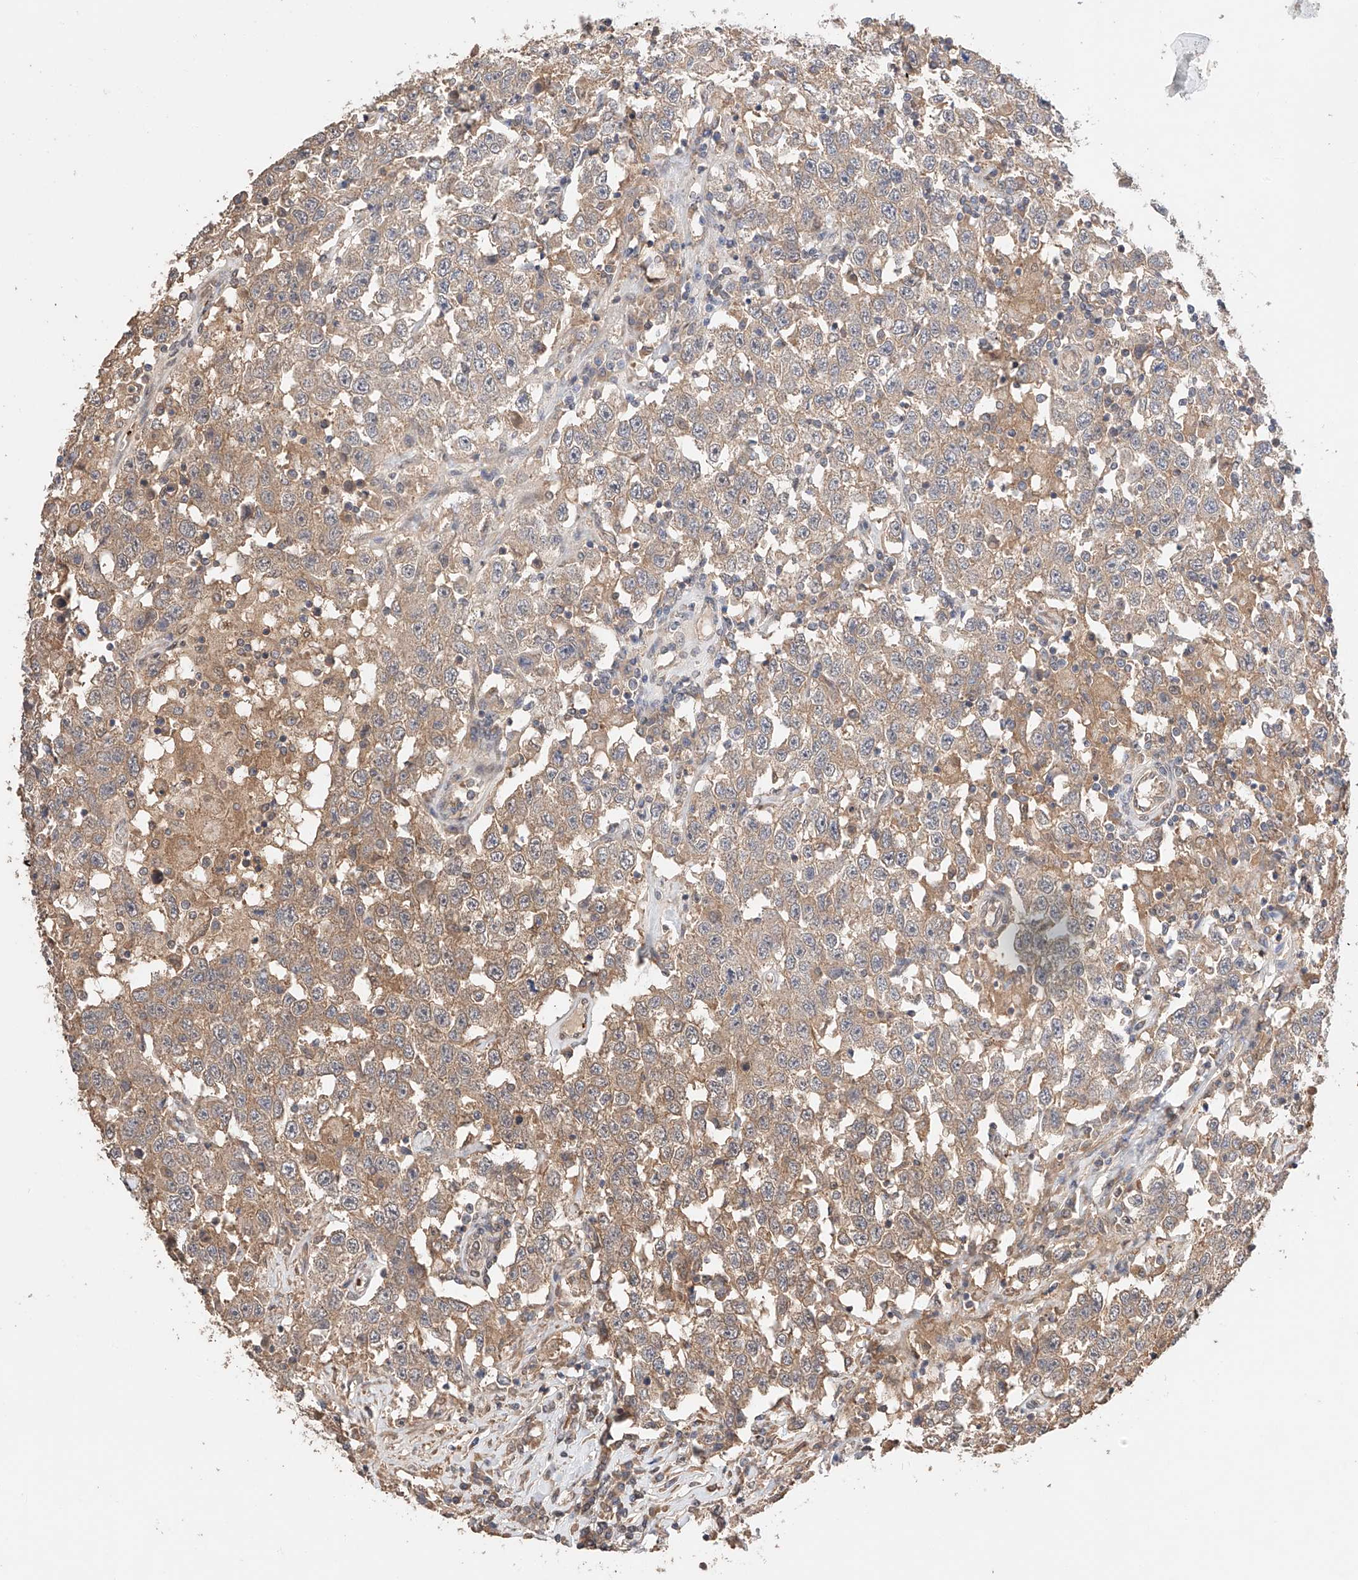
{"staining": {"intensity": "weak", "quantity": "25%-75%", "location": "cytoplasmic/membranous"}, "tissue": "testis cancer", "cell_type": "Tumor cells", "image_type": "cancer", "snomed": [{"axis": "morphology", "description": "Seminoma, NOS"}, {"axis": "topography", "description": "Testis"}], "caption": "Immunohistochemistry image of neoplastic tissue: seminoma (testis) stained using immunohistochemistry (IHC) displays low levels of weak protein expression localized specifically in the cytoplasmic/membranous of tumor cells, appearing as a cytoplasmic/membranous brown color.", "gene": "ZFHX2", "patient": {"sex": "male", "age": 41}}